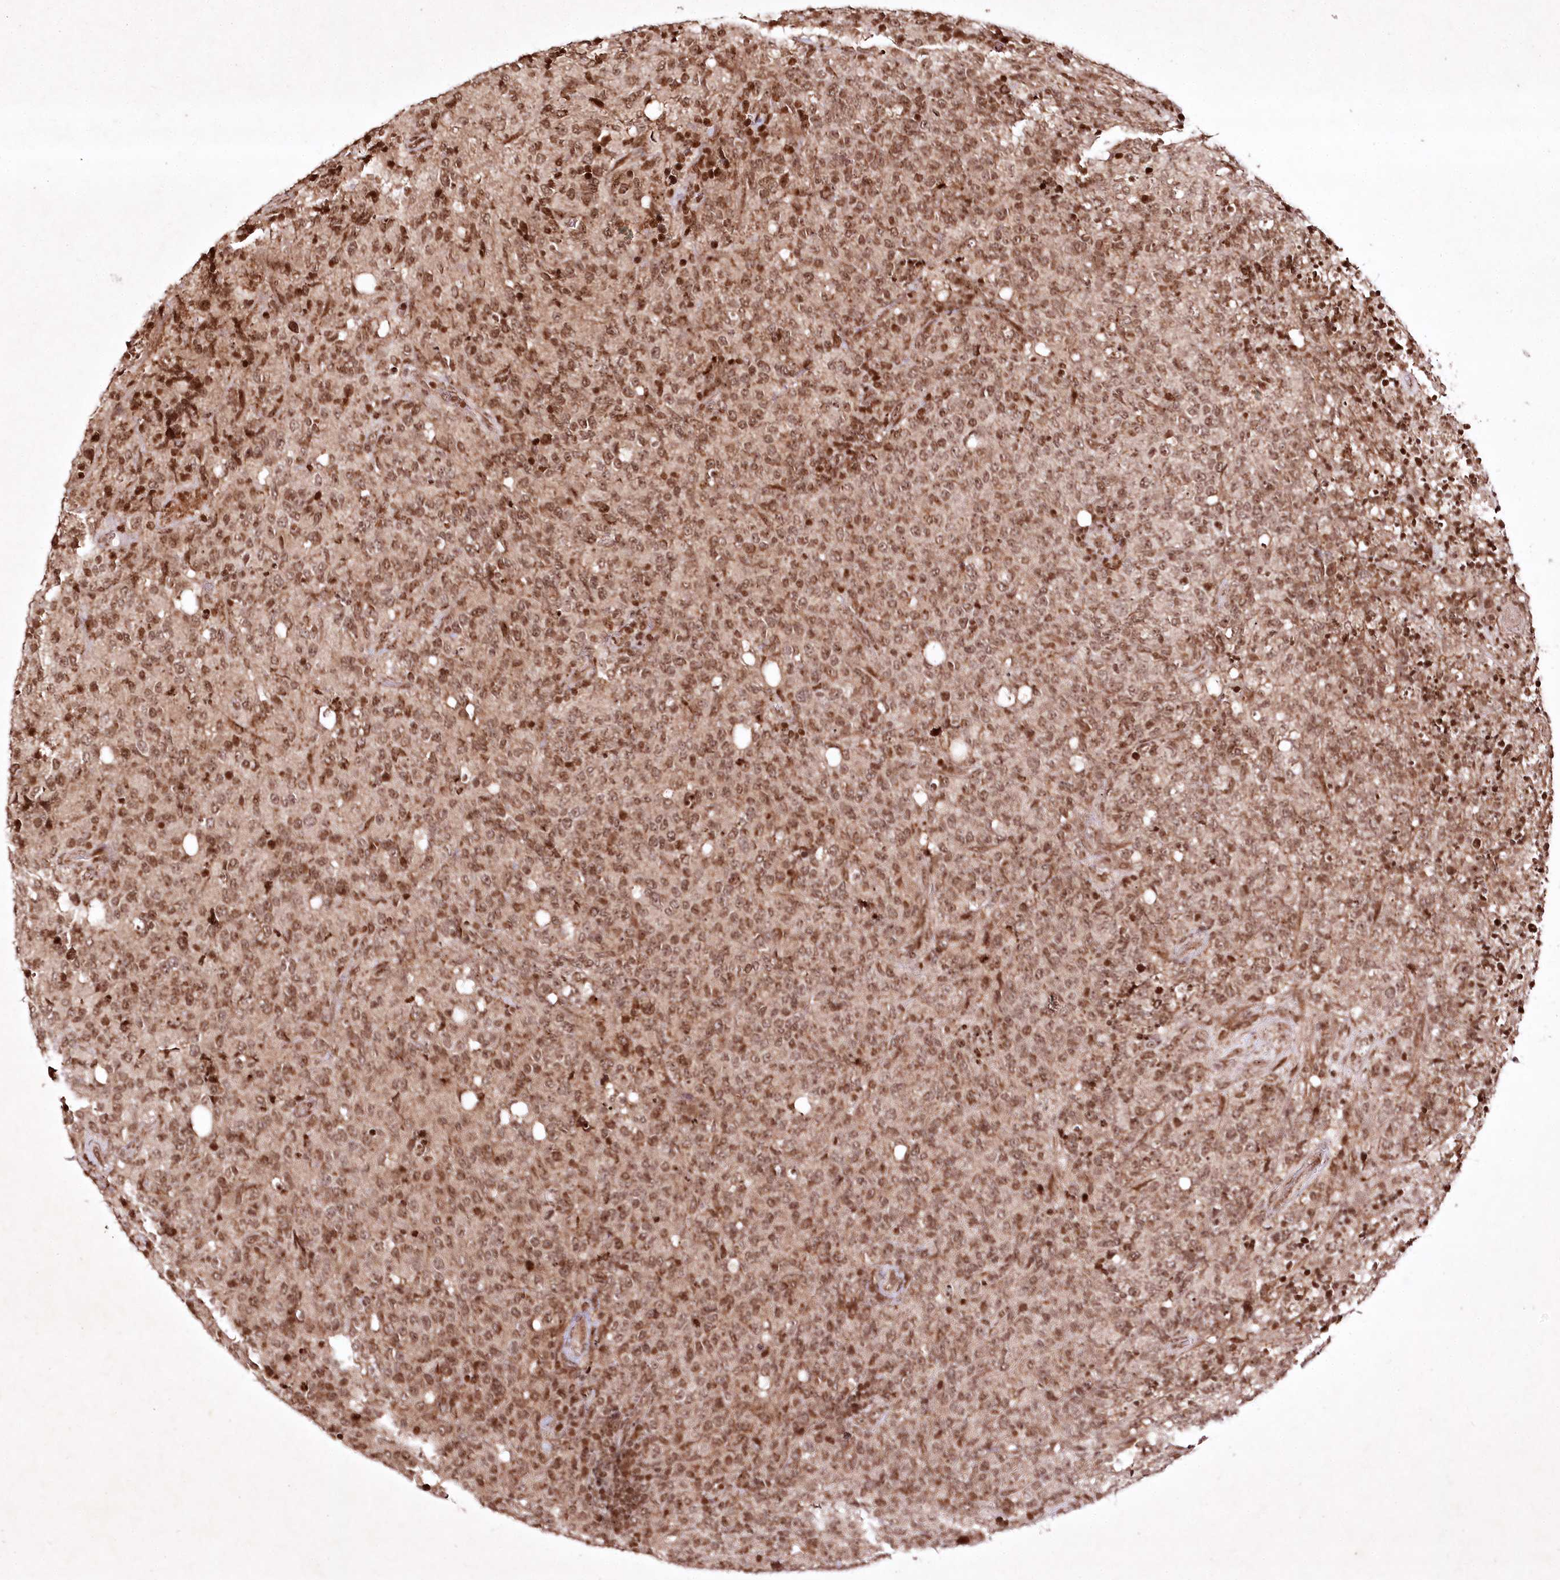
{"staining": {"intensity": "moderate", "quantity": ">75%", "location": "nuclear"}, "tissue": "lymphoma", "cell_type": "Tumor cells", "image_type": "cancer", "snomed": [{"axis": "morphology", "description": "Malignant lymphoma, non-Hodgkin's type, High grade"}, {"axis": "topography", "description": "Tonsil"}], "caption": "This is an image of immunohistochemistry staining of high-grade malignant lymphoma, non-Hodgkin's type, which shows moderate staining in the nuclear of tumor cells.", "gene": "CARM1", "patient": {"sex": "female", "age": 36}}